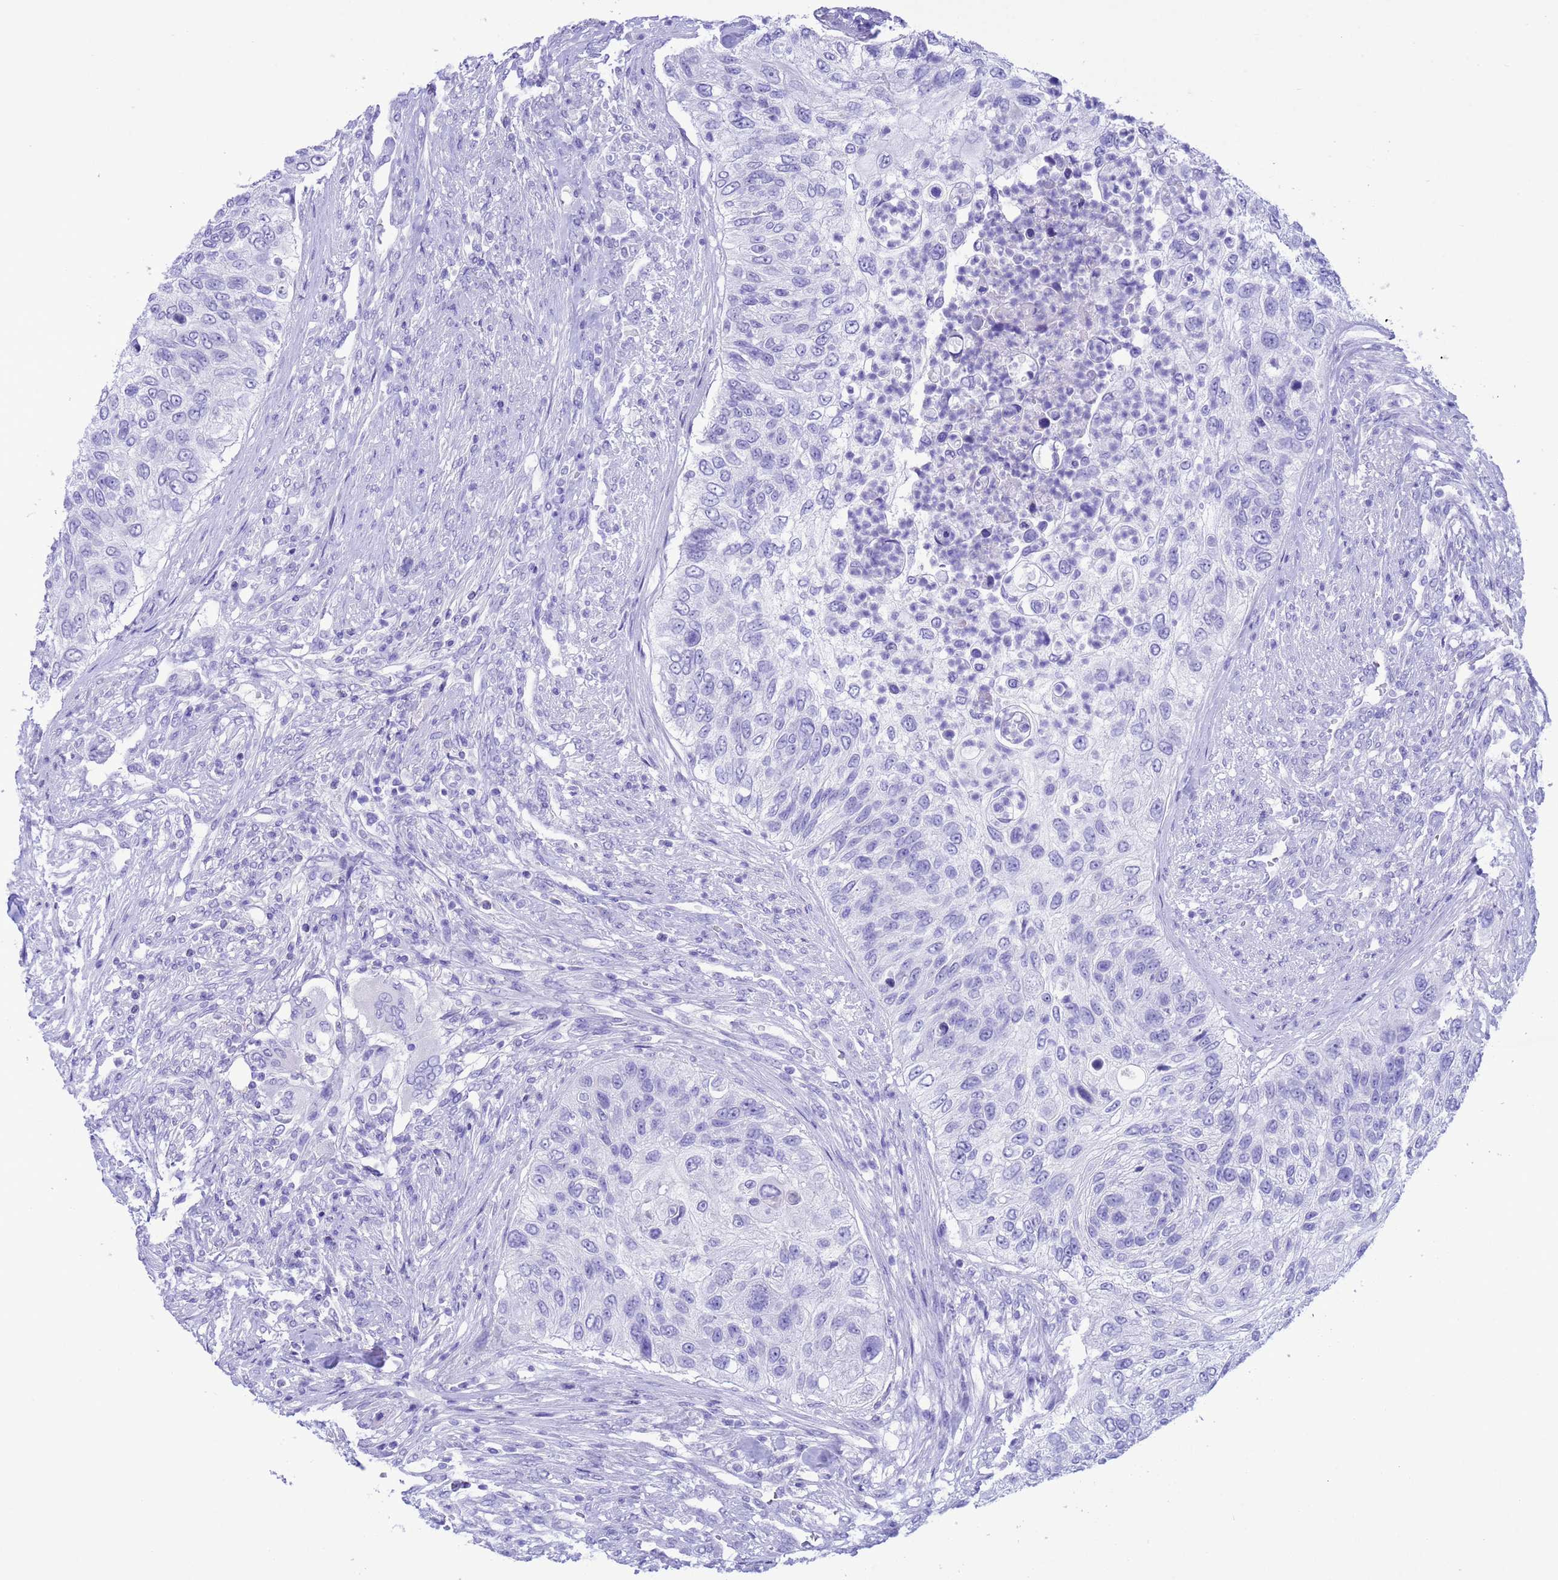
{"staining": {"intensity": "negative", "quantity": "none", "location": "none"}, "tissue": "urothelial cancer", "cell_type": "Tumor cells", "image_type": "cancer", "snomed": [{"axis": "morphology", "description": "Urothelial carcinoma, High grade"}, {"axis": "topography", "description": "Urinary bladder"}], "caption": "Urothelial carcinoma (high-grade) was stained to show a protein in brown. There is no significant staining in tumor cells. The staining was performed using DAB to visualize the protein expression in brown, while the nuclei were stained in blue with hematoxylin (Magnification: 20x).", "gene": "GSTM1", "patient": {"sex": "female", "age": 60}}